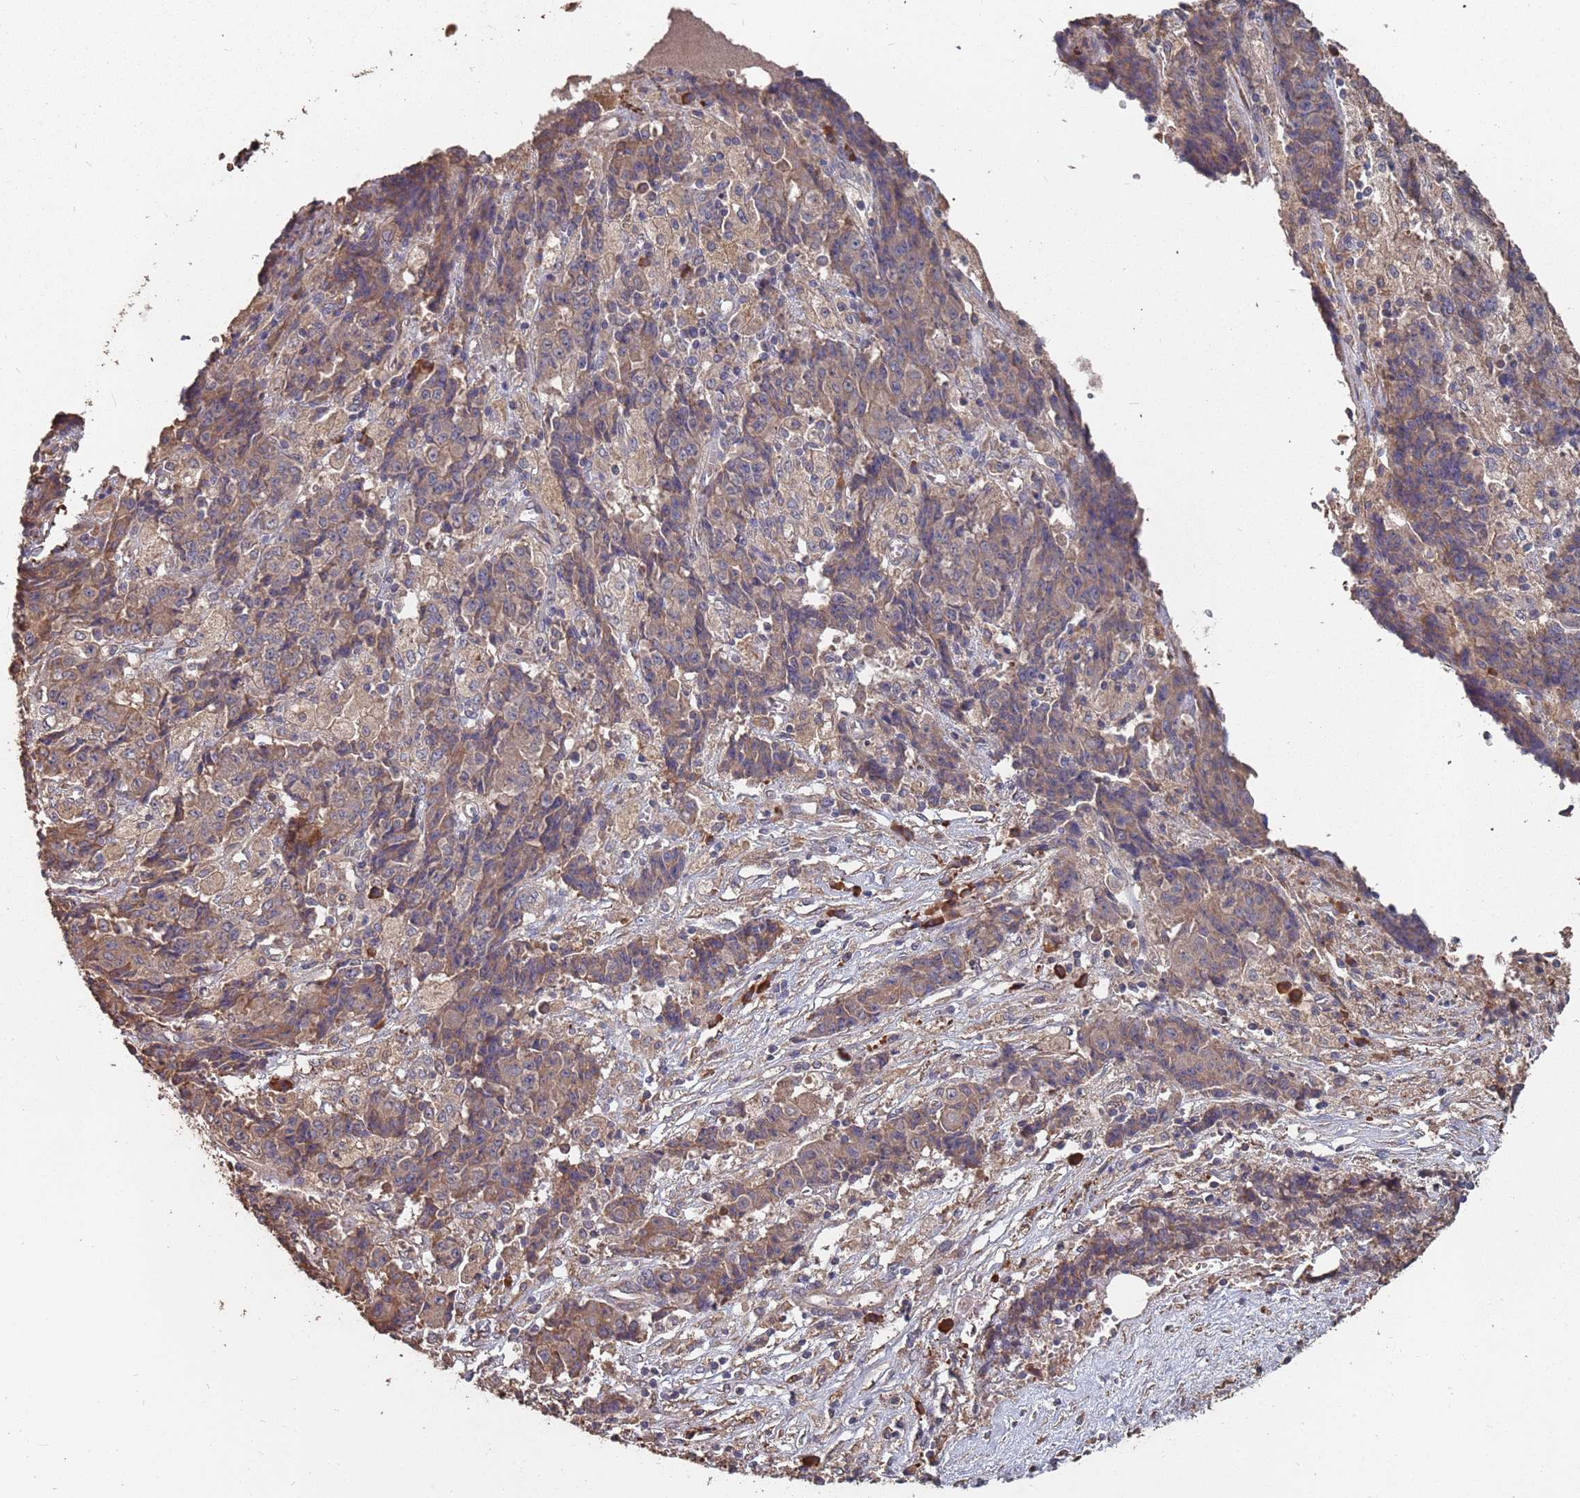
{"staining": {"intensity": "moderate", "quantity": ">75%", "location": "cytoplasmic/membranous"}, "tissue": "ovarian cancer", "cell_type": "Tumor cells", "image_type": "cancer", "snomed": [{"axis": "morphology", "description": "Carcinoma, endometroid"}, {"axis": "topography", "description": "Ovary"}], "caption": "Tumor cells show medium levels of moderate cytoplasmic/membranous expression in about >75% of cells in human ovarian cancer. (IHC, brightfield microscopy, high magnification).", "gene": "ATG5", "patient": {"sex": "female", "age": 42}}